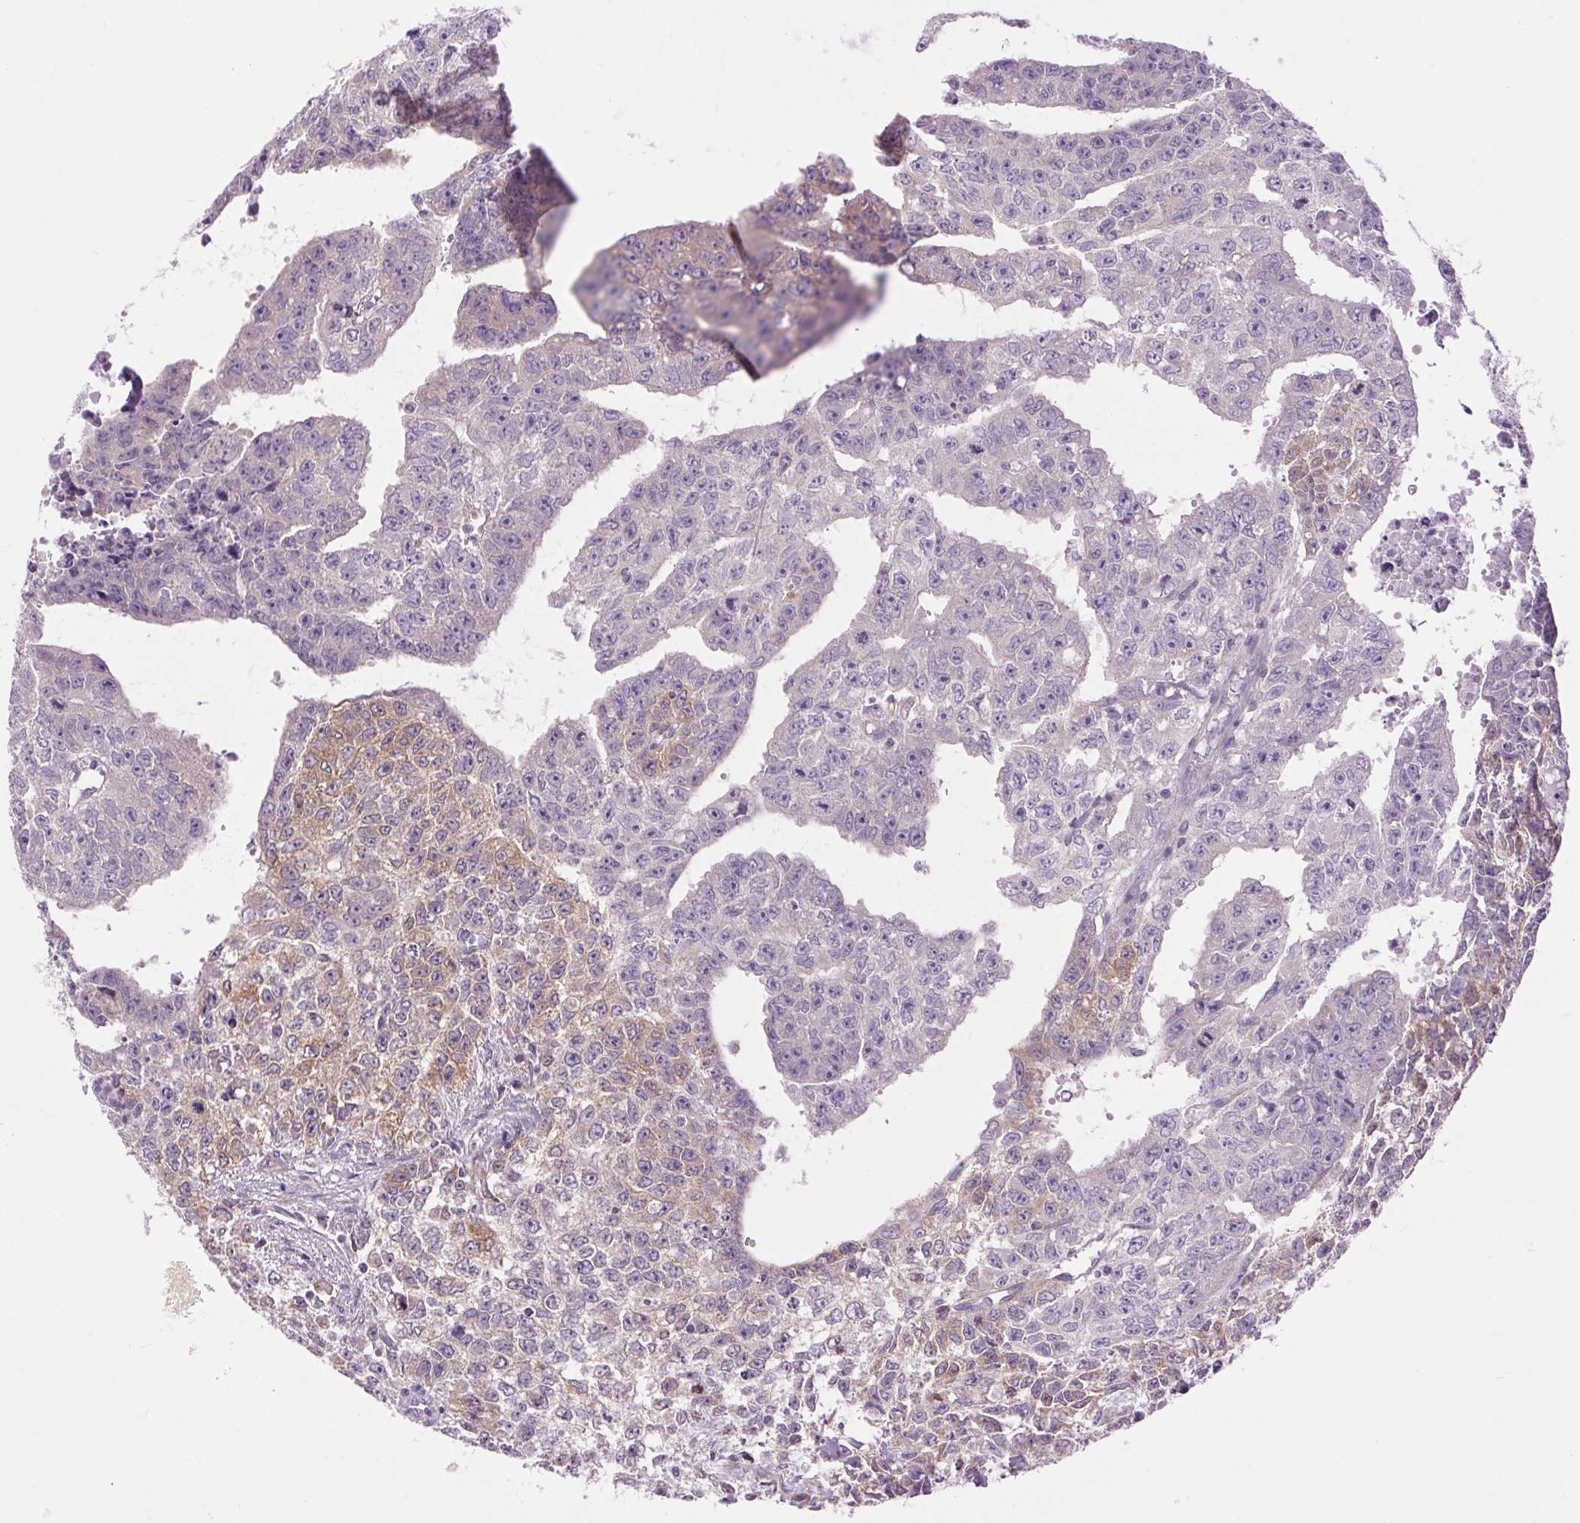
{"staining": {"intensity": "weak", "quantity": "<25%", "location": "cytoplasmic/membranous"}, "tissue": "testis cancer", "cell_type": "Tumor cells", "image_type": "cancer", "snomed": [{"axis": "morphology", "description": "Carcinoma, Embryonal, NOS"}, {"axis": "morphology", "description": "Teratoma, malignant, NOS"}, {"axis": "topography", "description": "Testis"}], "caption": "Immunohistochemistry (IHC) image of neoplastic tissue: human testis malignant teratoma stained with DAB (3,3'-diaminobenzidine) demonstrates no significant protein positivity in tumor cells.", "gene": "SOWAHC", "patient": {"sex": "male", "age": 24}}